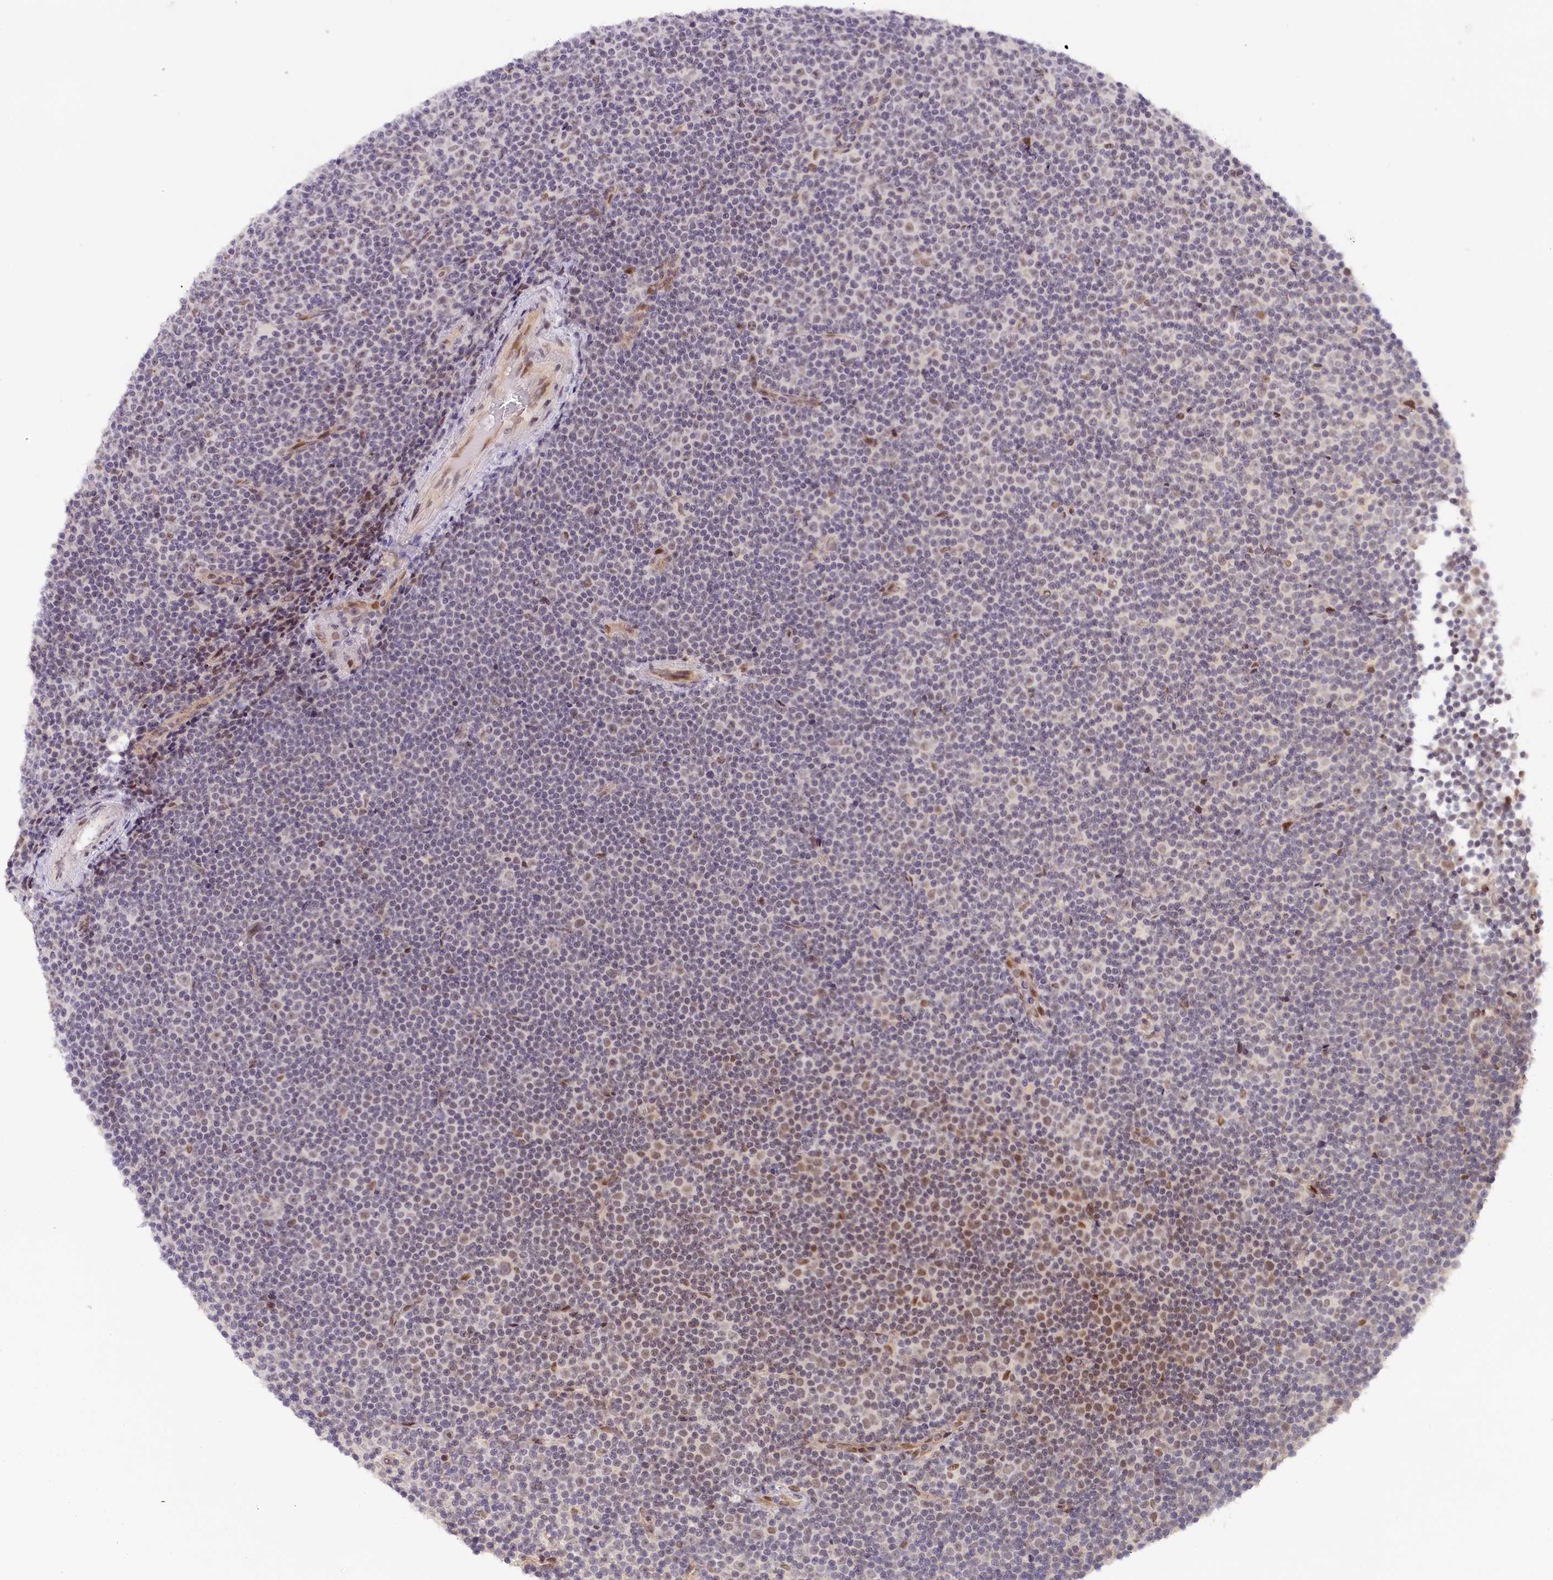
{"staining": {"intensity": "moderate", "quantity": "<25%", "location": "nuclear"}, "tissue": "lymphoma", "cell_type": "Tumor cells", "image_type": "cancer", "snomed": [{"axis": "morphology", "description": "Malignant lymphoma, non-Hodgkin's type, Low grade"}, {"axis": "topography", "description": "Lymph node"}], "caption": "Immunohistochemistry image of neoplastic tissue: lymphoma stained using immunohistochemistry exhibits low levels of moderate protein expression localized specifically in the nuclear of tumor cells, appearing as a nuclear brown color.", "gene": "SEC31B", "patient": {"sex": "female", "age": 67}}